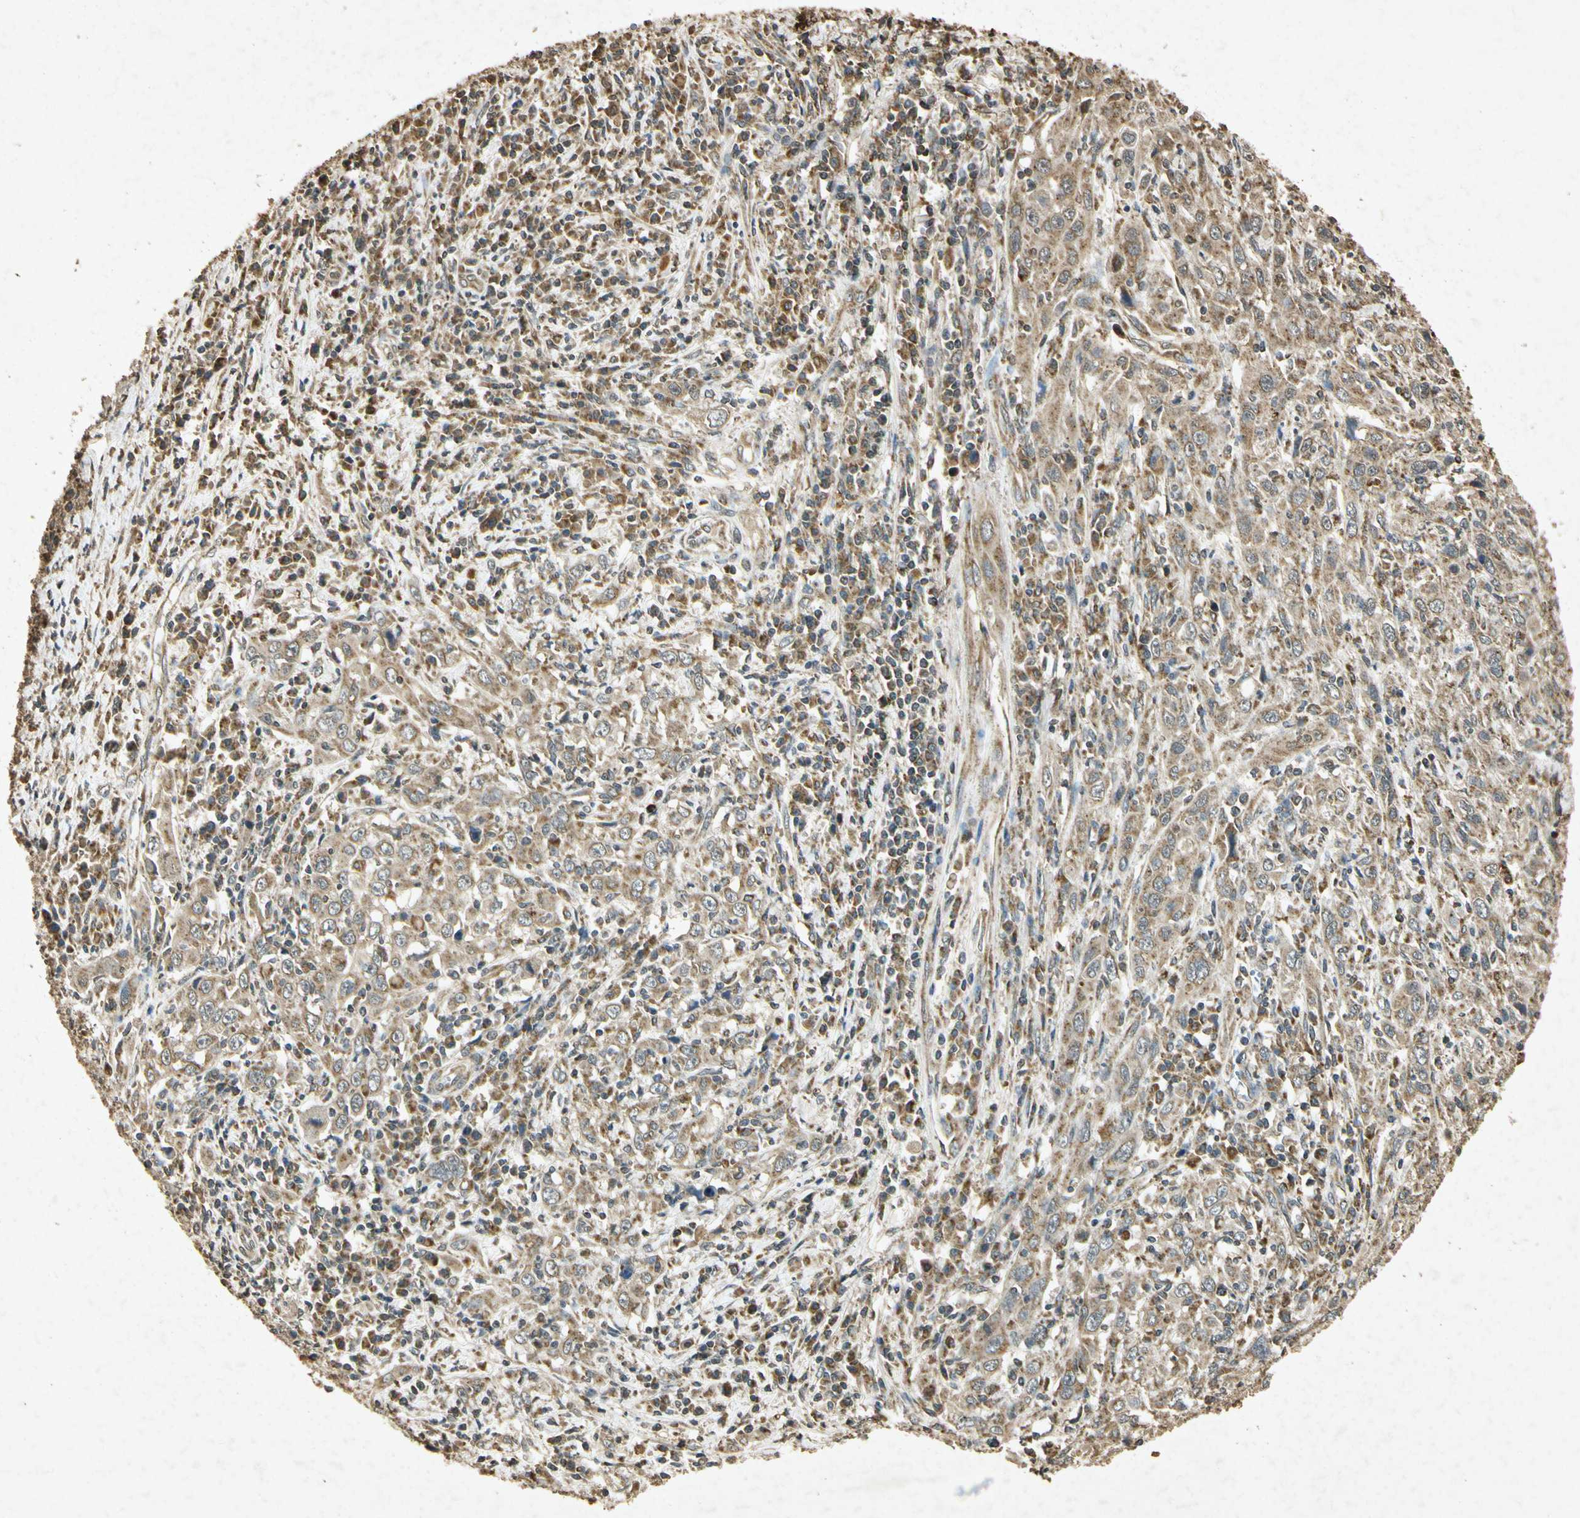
{"staining": {"intensity": "weak", "quantity": "25%-75%", "location": "cytoplasmic/membranous"}, "tissue": "cervical cancer", "cell_type": "Tumor cells", "image_type": "cancer", "snomed": [{"axis": "morphology", "description": "Squamous cell carcinoma, NOS"}, {"axis": "topography", "description": "Cervix"}], "caption": "Tumor cells show weak cytoplasmic/membranous positivity in about 25%-75% of cells in cervical cancer (squamous cell carcinoma). The protein of interest is stained brown, and the nuclei are stained in blue (DAB (3,3'-diaminobenzidine) IHC with brightfield microscopy, high magnification).", "gene": "PRDX3", "patient": {"sex": "female", "age": 46}}